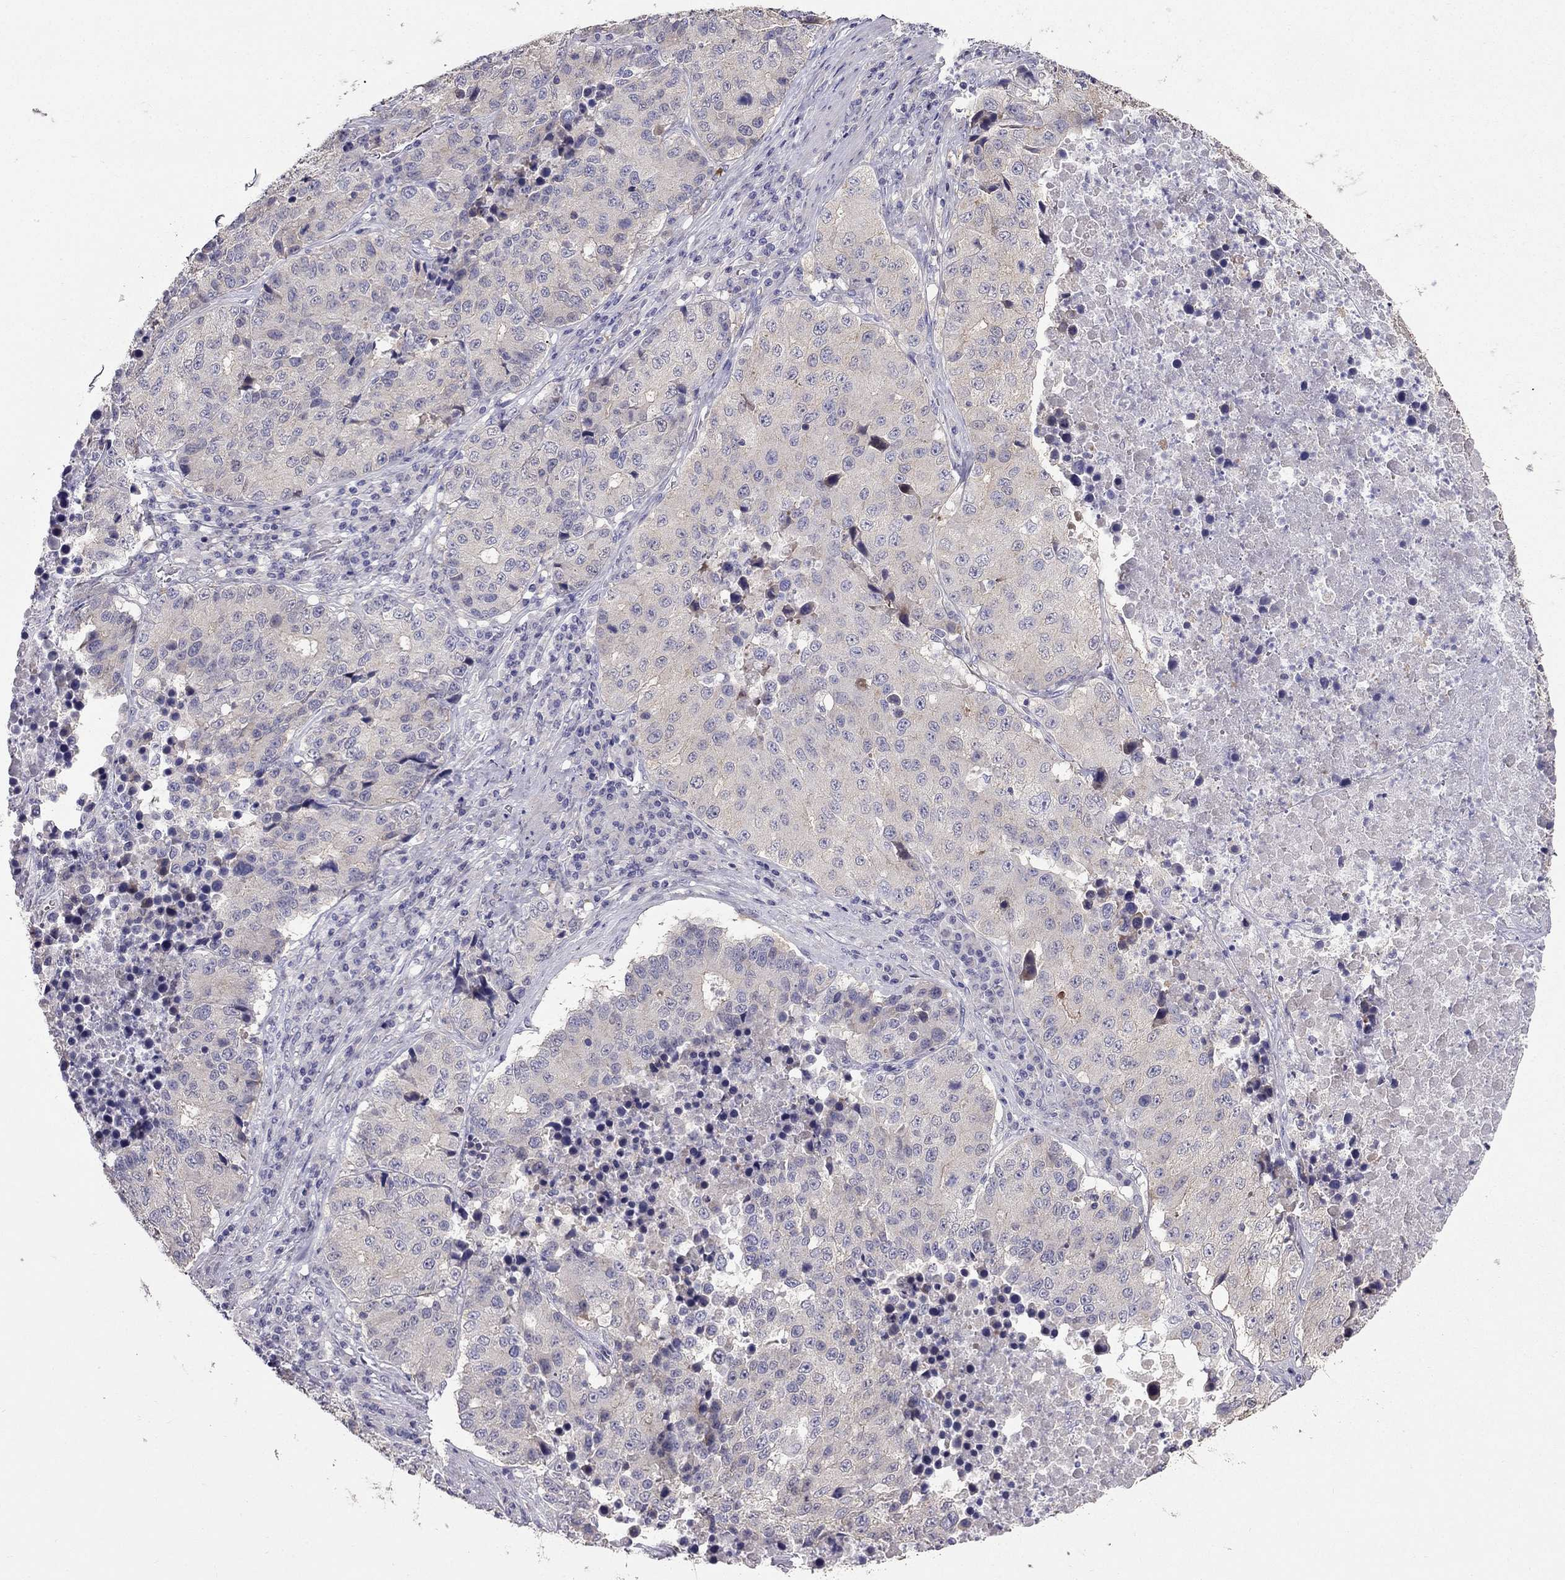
{"staining": {"intensity": "negative", "quantity": "none", "location": "none"}, "tissue": "stomach cancer", "cell_type": "Tumor cells", "image_type": "cancer", "snomed": [{"axis": "morphology", "description": "Adenocarcinoma, NOS"}, {"axis": "topography", "description": "Stomach"}], "caption": "Tumor cells show no significant expression in stomach cancer.", "gene": "AS3MT", "patient": {"sex": "male", "age": 71}}